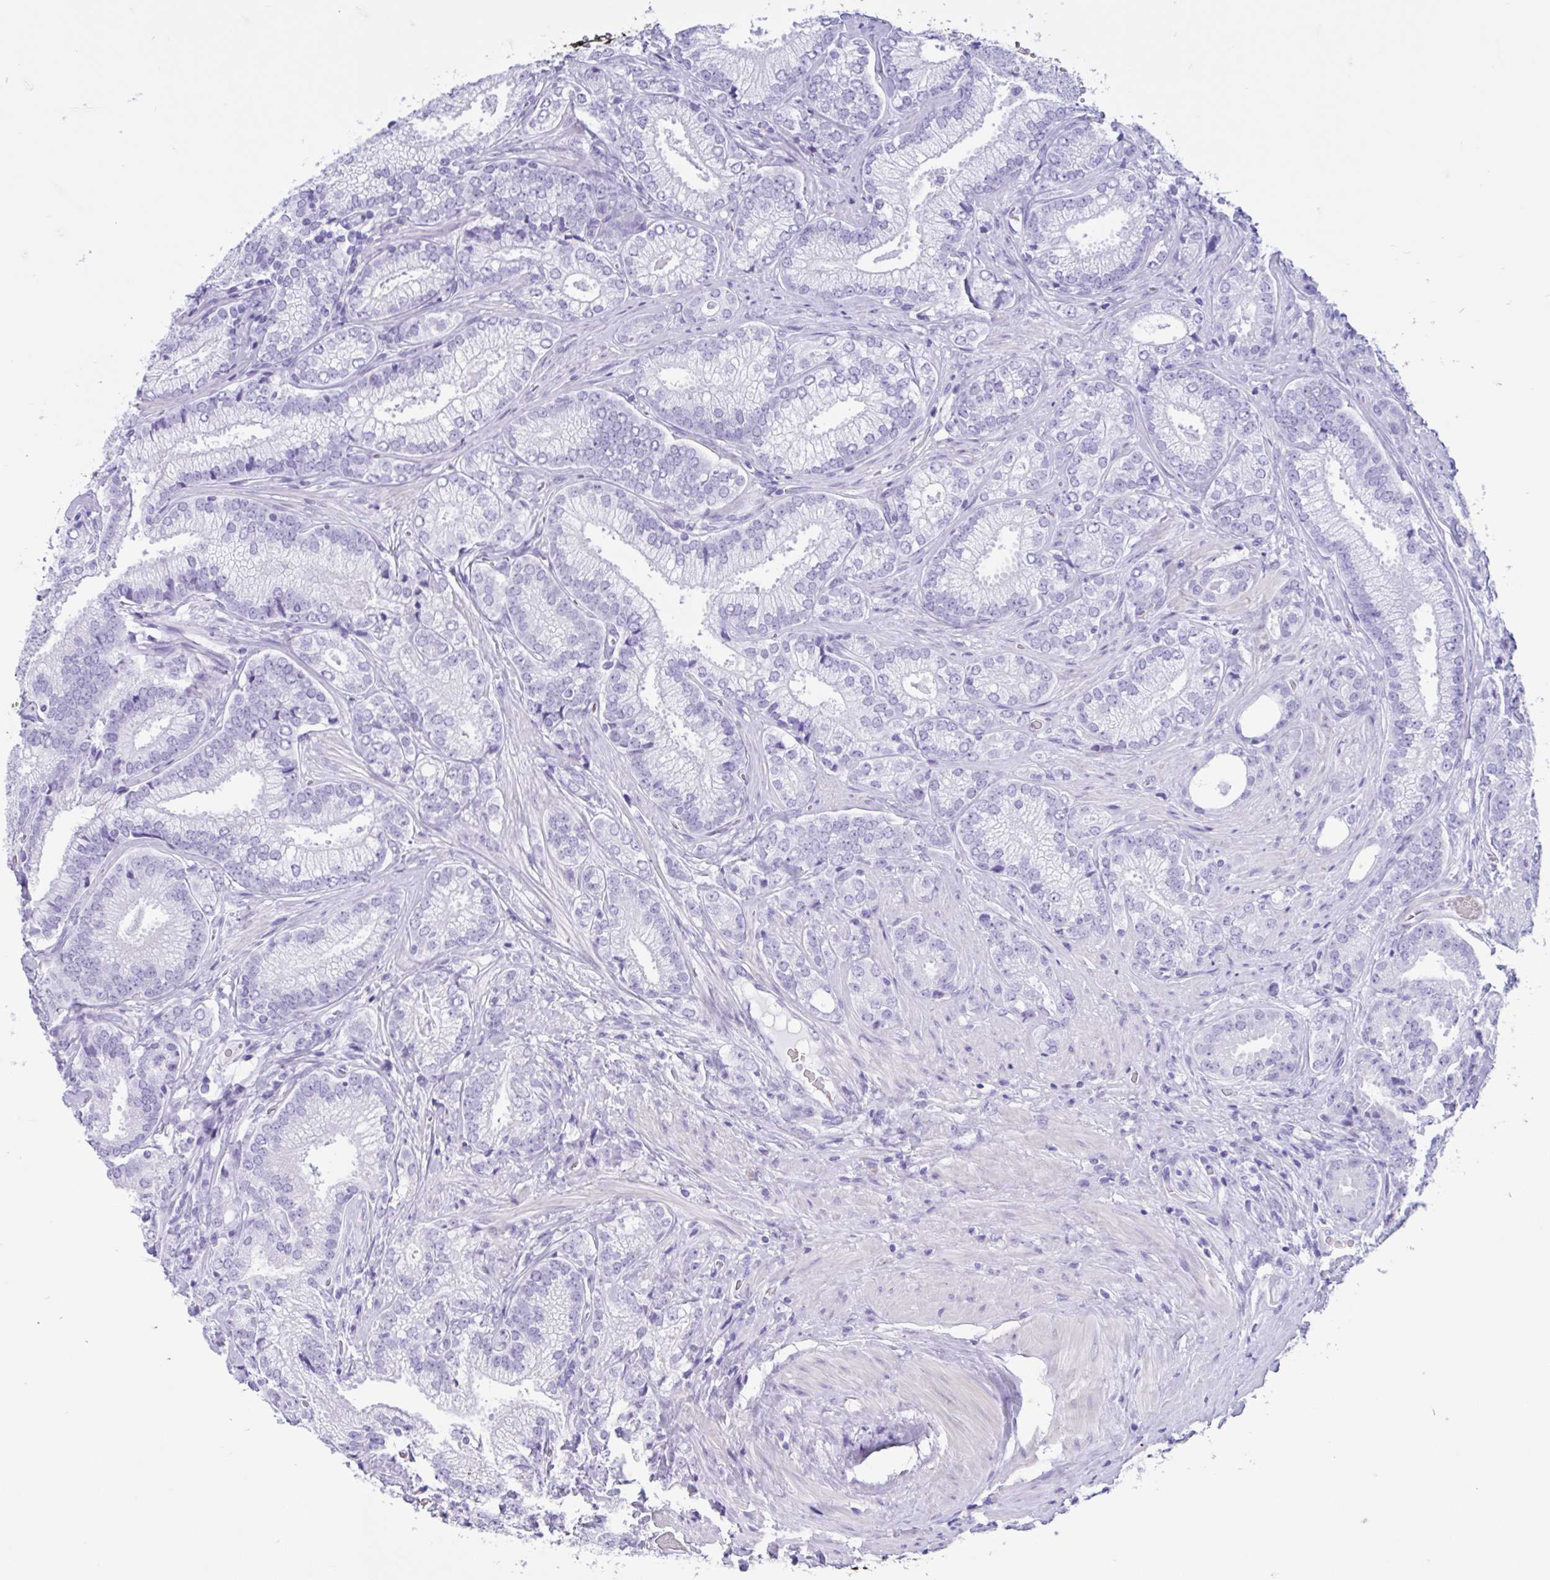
{"staining": {"intensity": "negative", "quantity": "none", "location": "none"}, "tissue": "prostate cancer", "cell_type": "Tumor cells", "image_type": "cancer", "snomed": [{"axis": "morphology", "description": "Adenocarcinoma, Low grade"}, {"axis": "topography", "description": "Prostate"}], "caption": "High power microscopy histopathology image of an immunohistochemistry (IHC) photomicrograph of prostate adenocarcinoma (low-grade), revealing no significant staining in tumor cells. (IHC, brightfield microscopy, high magnification).", "gene": "IAPP", "patient": {"sex": "male", "age": 63}}